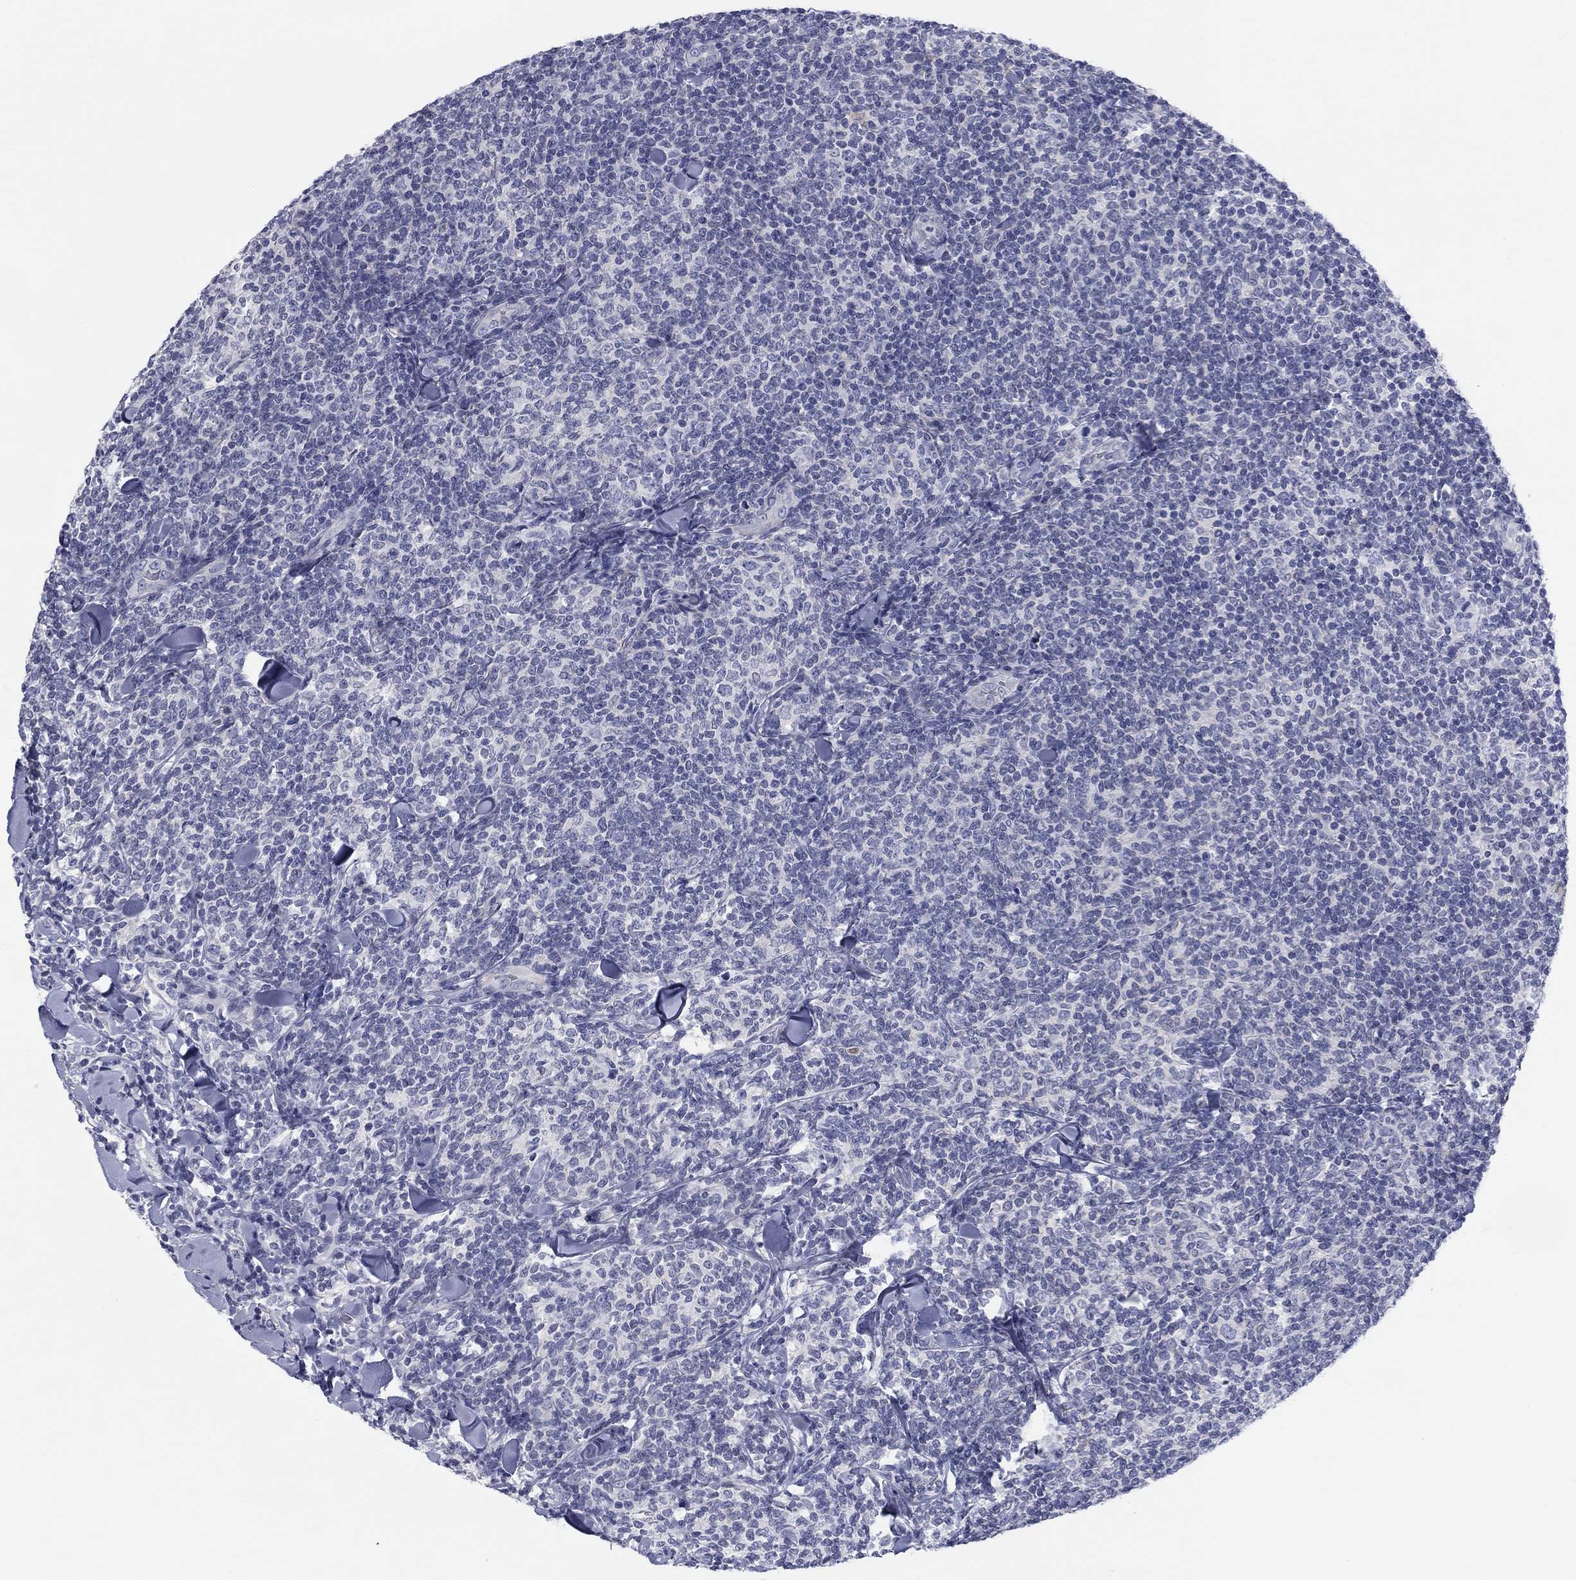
{"staining": {"intensity": "negative", "quantity": "none", "location": "none"}, "tissue": "lymphoma", "cell_type": "Tumor cells", "image_type": "cancer", "snomed": [{"axis": "morphology", "description": "Malignant lymphoma, non-Hodgkin's type, Low grade"}, {"axis": "topography", "description": "Lymph node"}], "caption": "Immunohistochemical staining of low-grade malignant lymphoma, non-Hodgkin's type shows no significant positivity in tumor cells.", "gene": "CALB1", "patient": {"sex": "female", "age": 56}}